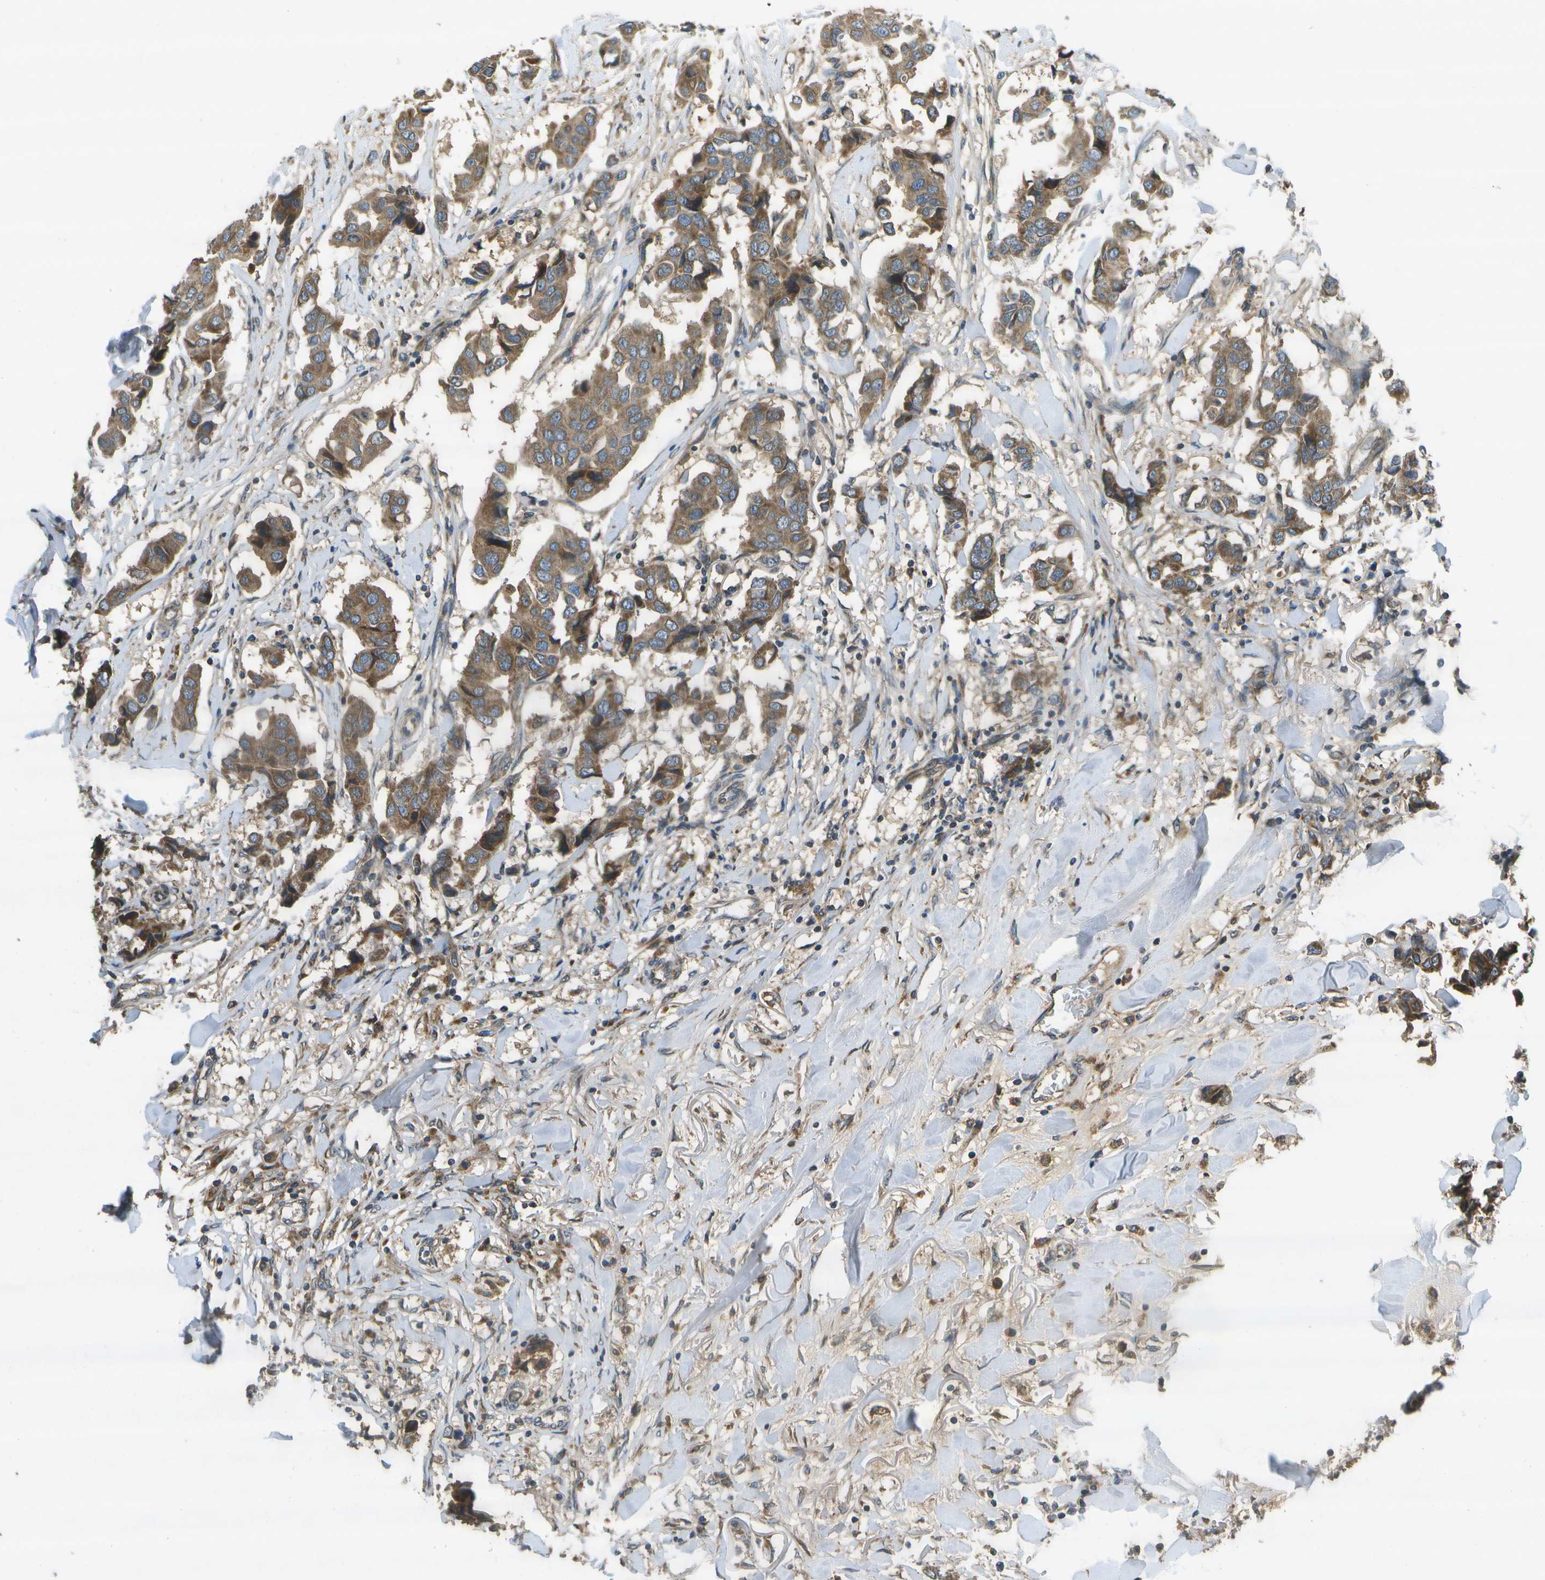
{"staining": {"intensity": "moderate", "quantity": ">75%", "location": "cytoplasmic/membranous"}, "tissue": "breast cancer", "cell_type": "Tumor cells", "image_type": "cancer", "snomed": [{"axis": "morphology", "description": "Duct carcinoma"}, {"axis": "topography", "description": "Breast"}], "caption": "Immunohistochemistry photomicrograph of neoplastic tissue: breast intraductal carcinoma stained using IHC shows medium levels of moderate protein expression localized specifically in the cytoplasmic/membranous of tumor cells, appearing as a cytoplasmic/membranous brown color.", "gene": "HFE", "patient": {"sex": "female", "age": 80}}